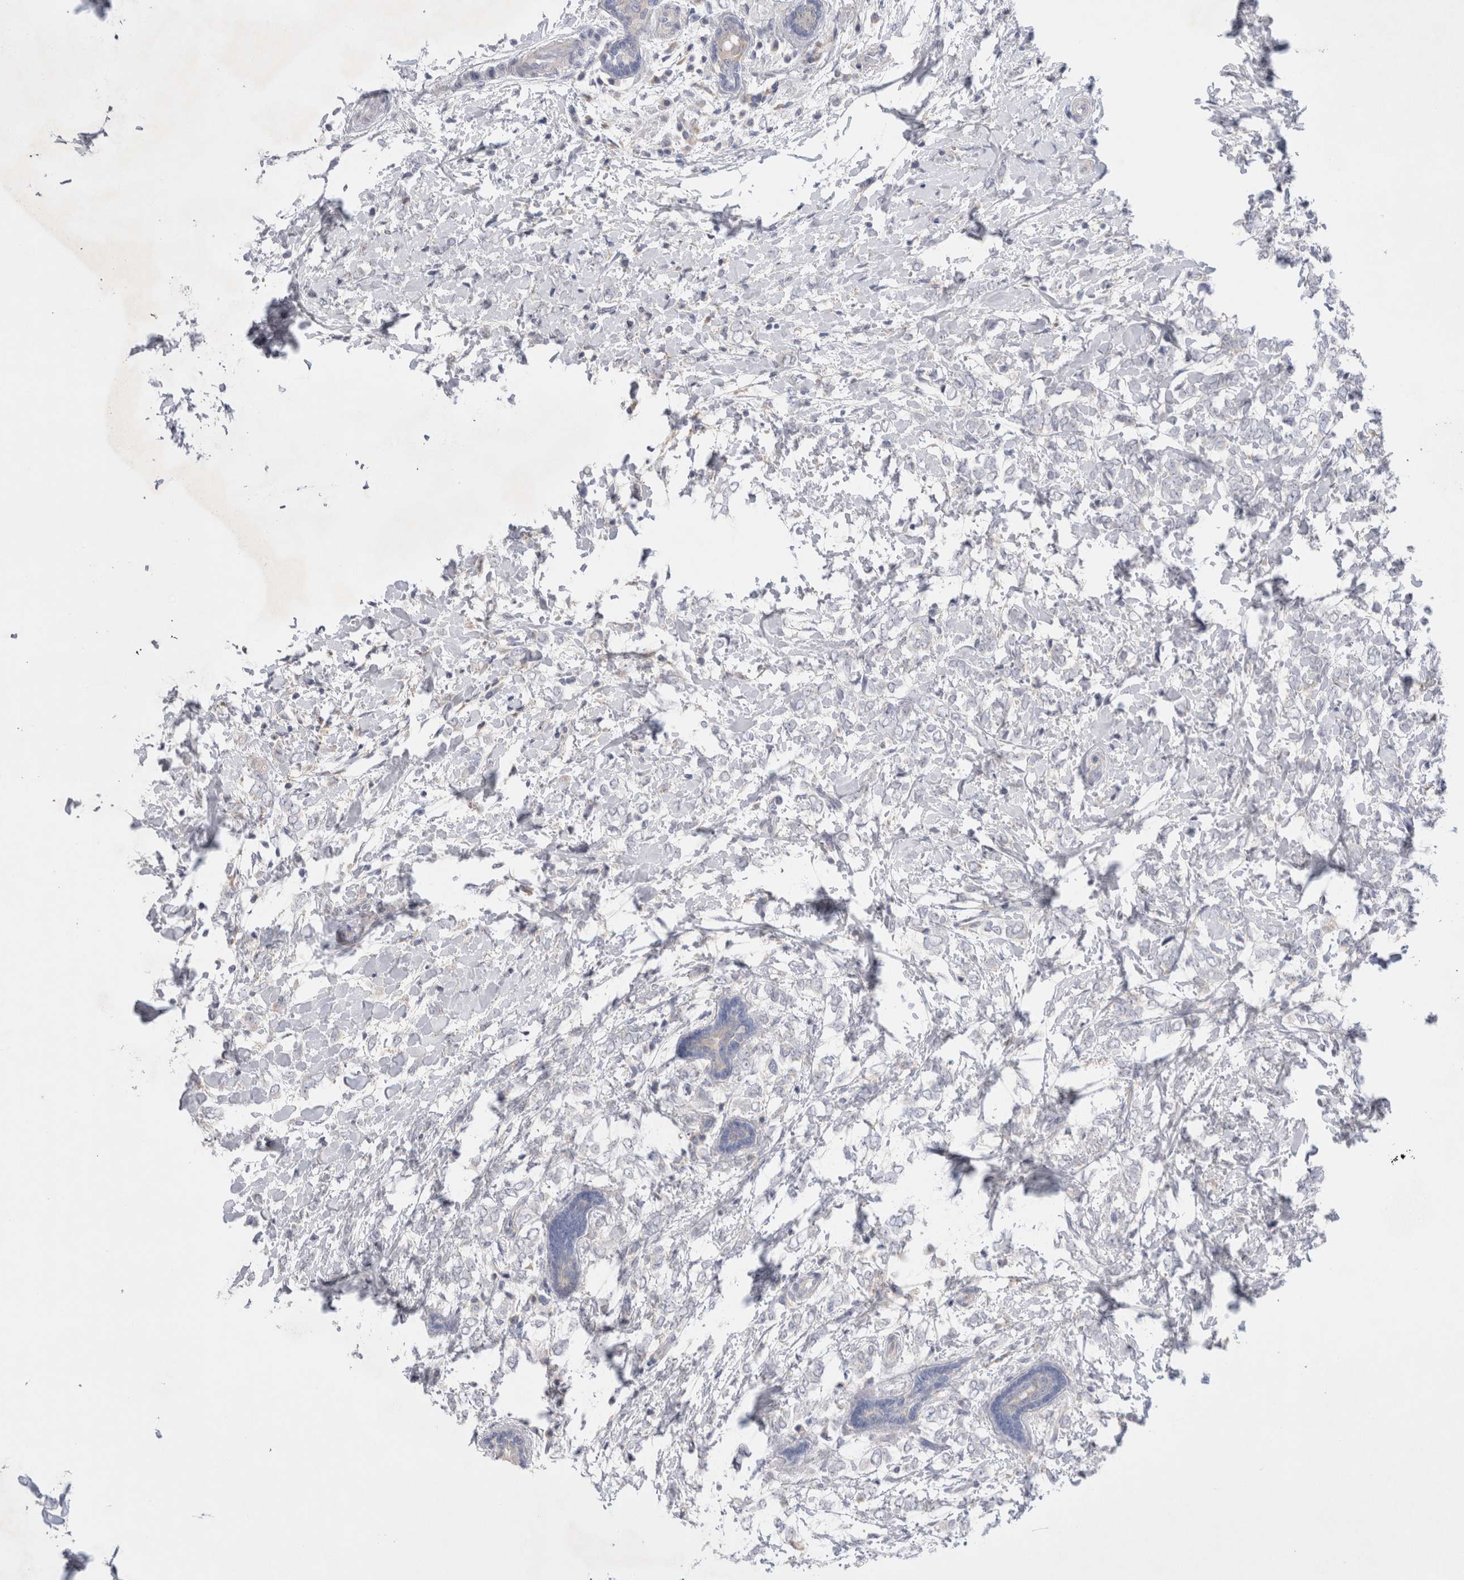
{"staining": {"intensity": "negative", "quantity": "none", "location": "none"}, "tissue": "breast cancer", "cell_type": "Tumor cells", "image_type": "cancer", "snomed": [{"axis": "morphology", "description": "Normal tissue, NOS"}, {"axis": "morphology", "description": "Lobular carcinoma"}, {"axis": "topography", "description": "Breast"}], "caption": "A high-resolution histopathology image shows IHC staining of breast cancer, which shows no significant expression in tumor cells.", "gene": "RBM12B", "patient": {"sex": "female", "age": 47}}